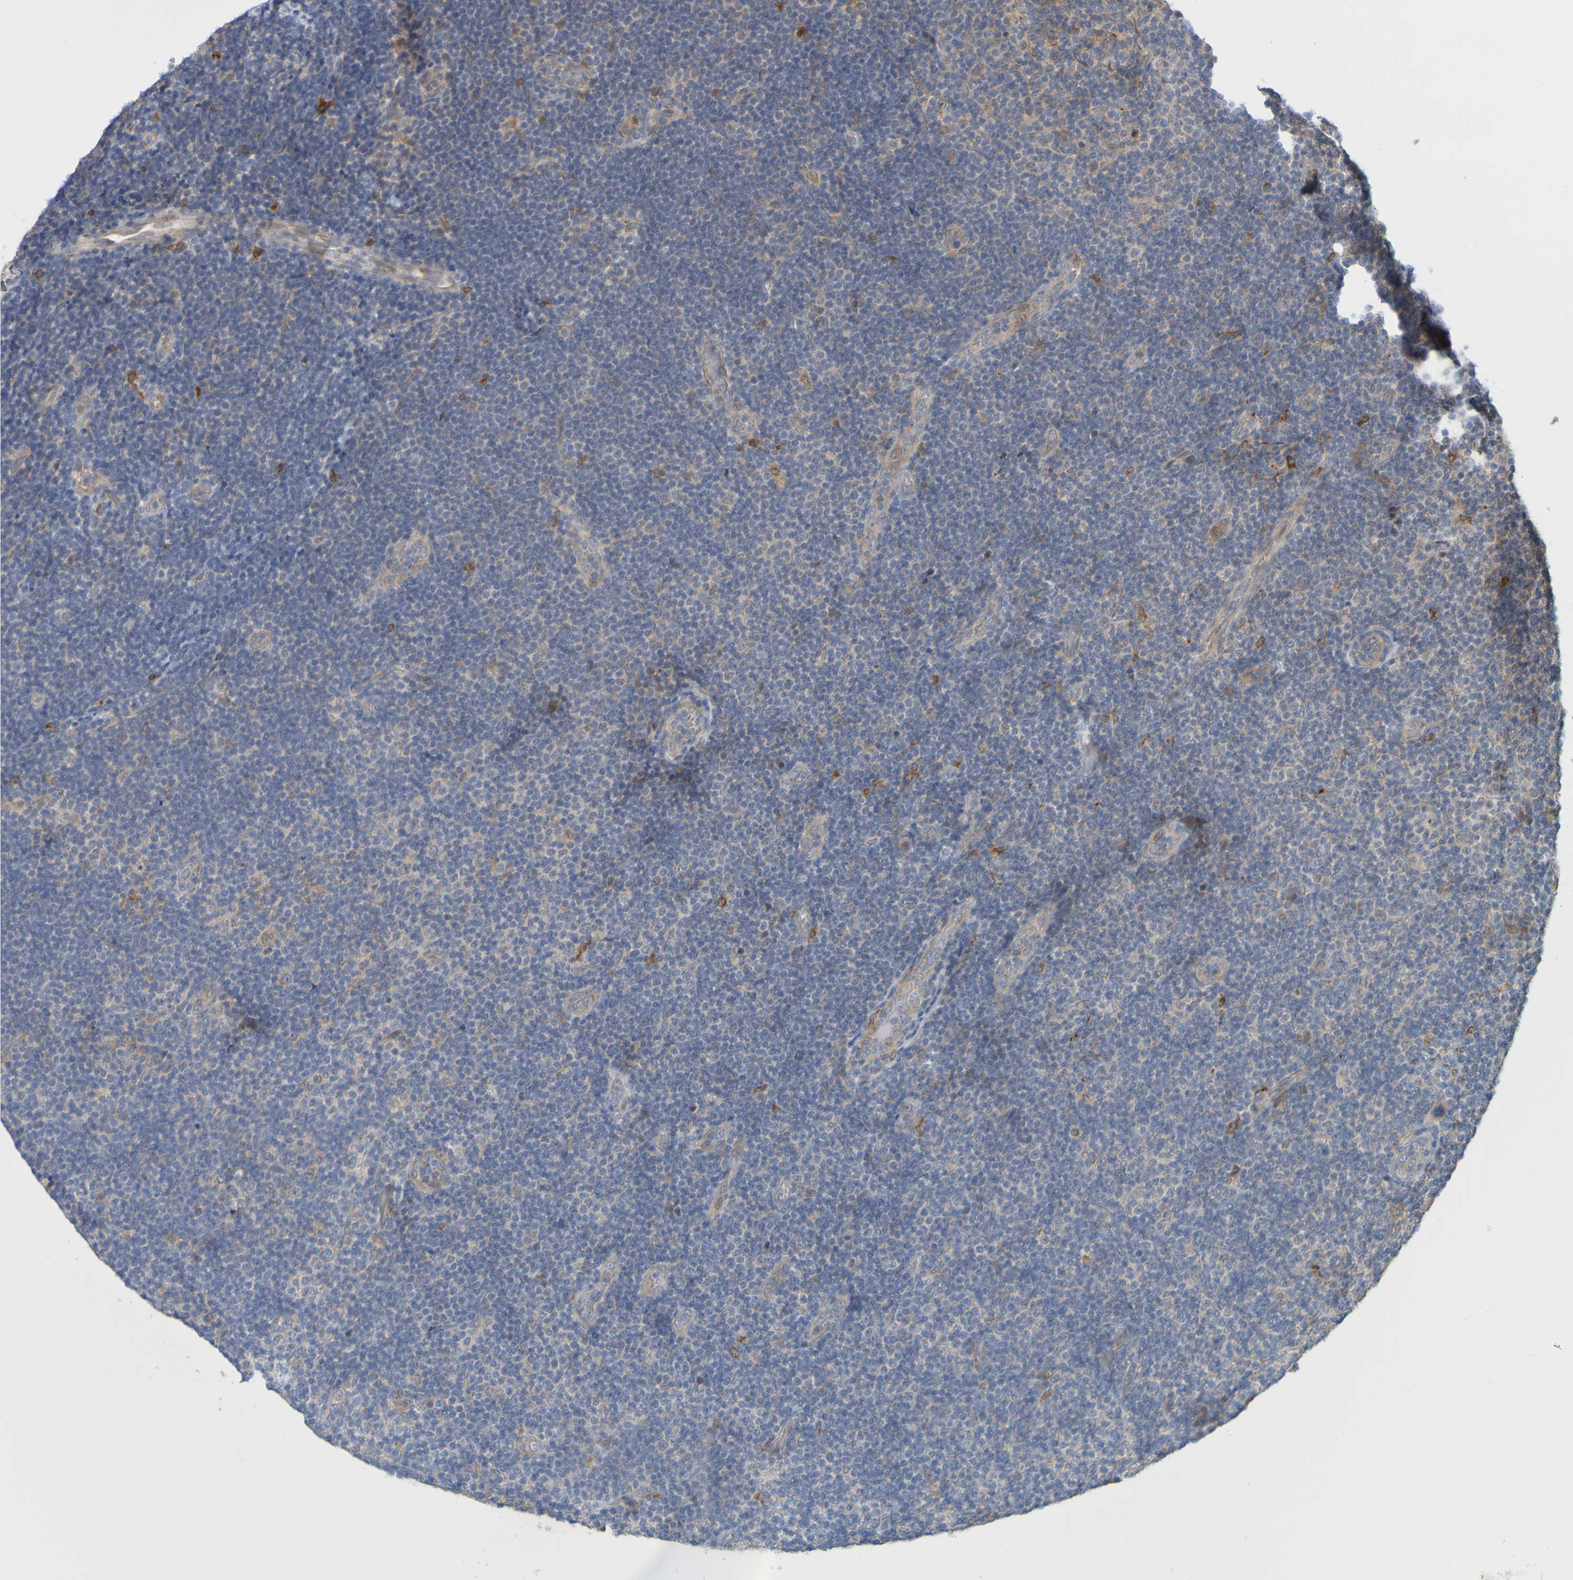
{"staining": {"intensity": "moderate", "quantity": "<25%", "location": "cytoplasmic/membranous"}, "tissue": "lymphoma", "cell_type": "Tumor cells", "image_type": "cancer", "snomed": [{"axis": "morphology", "description": "Malignant lymphoma, non-Hodgkin's type, Low grade"}, {"axis": "topography", "description": "Lymph node"}], "caption": "IHC staining of lymphoma, which exhibits low levels of moderate cytoplasmic/membranous staining in approximately <25% of tumor cells indicating moderate cytoplasmic/membranous protein staining. The staining was performed using DAB (3,3'-diaminobenzidine) (brown) for protein detection and nuclei were counterstained in hematoxylin (blue).", "gene": "NAV2", "patient": {"sex": "male", "age": 83}}